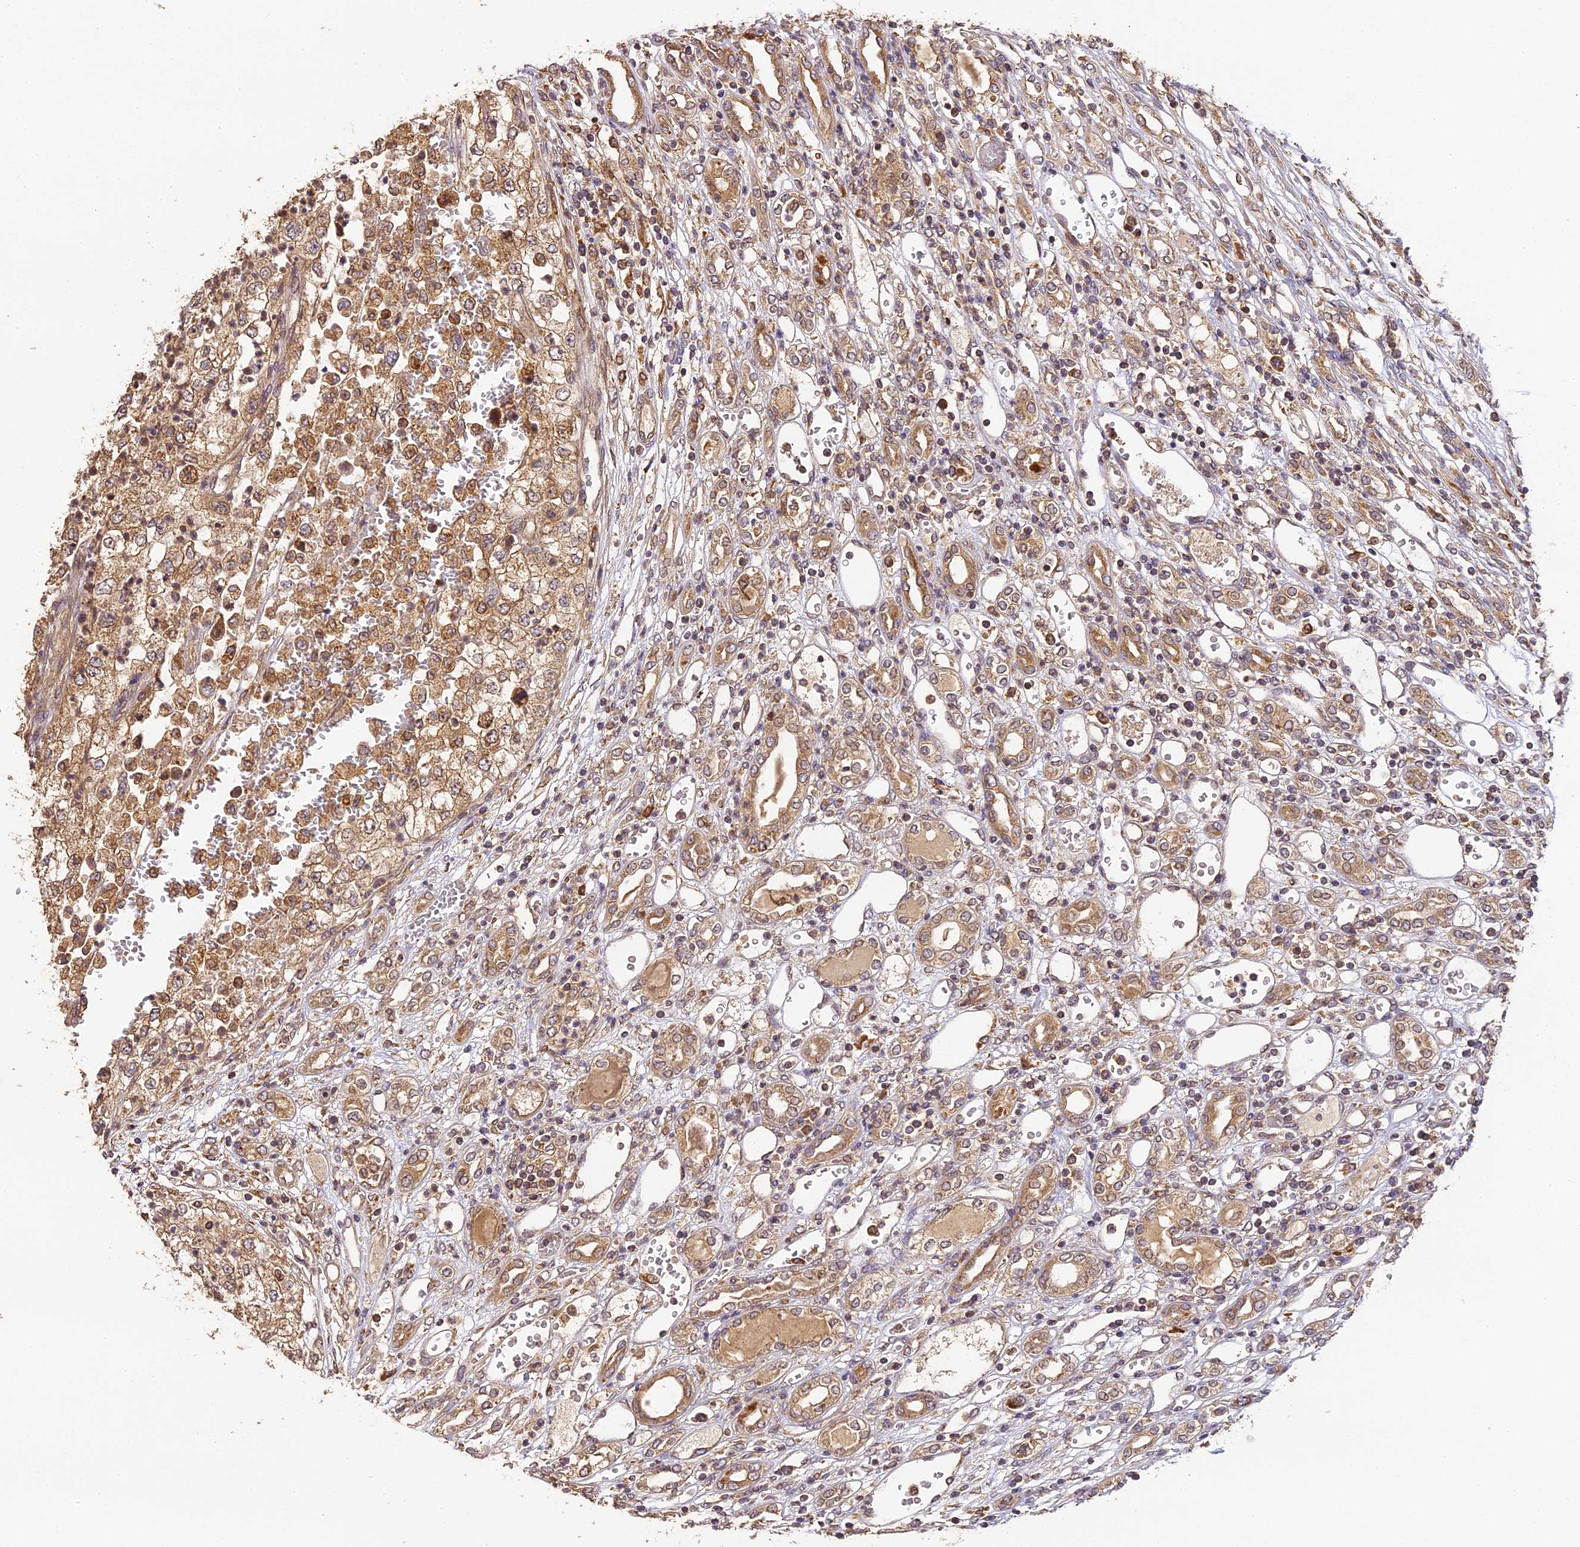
{"staining": {"intensity": "moderate", "quantity": ">75%", "location": "cytoplasmic/membranous"}, "tissue": "renal cancer", "cell_type": "Tumor cells", "image_type": "cancer", "snomed": [{"axis": "morphology", "description": "Adenocarcinoma, NOS"}, {"axis": "topography", "description": "Kidney"}], "caption": "Adenocarcinoma (renal) stained with a protein marker shows moderate staining in tumor cells.", "gene": "BRAP", "patient": {"sex": "female", "age": 54}}